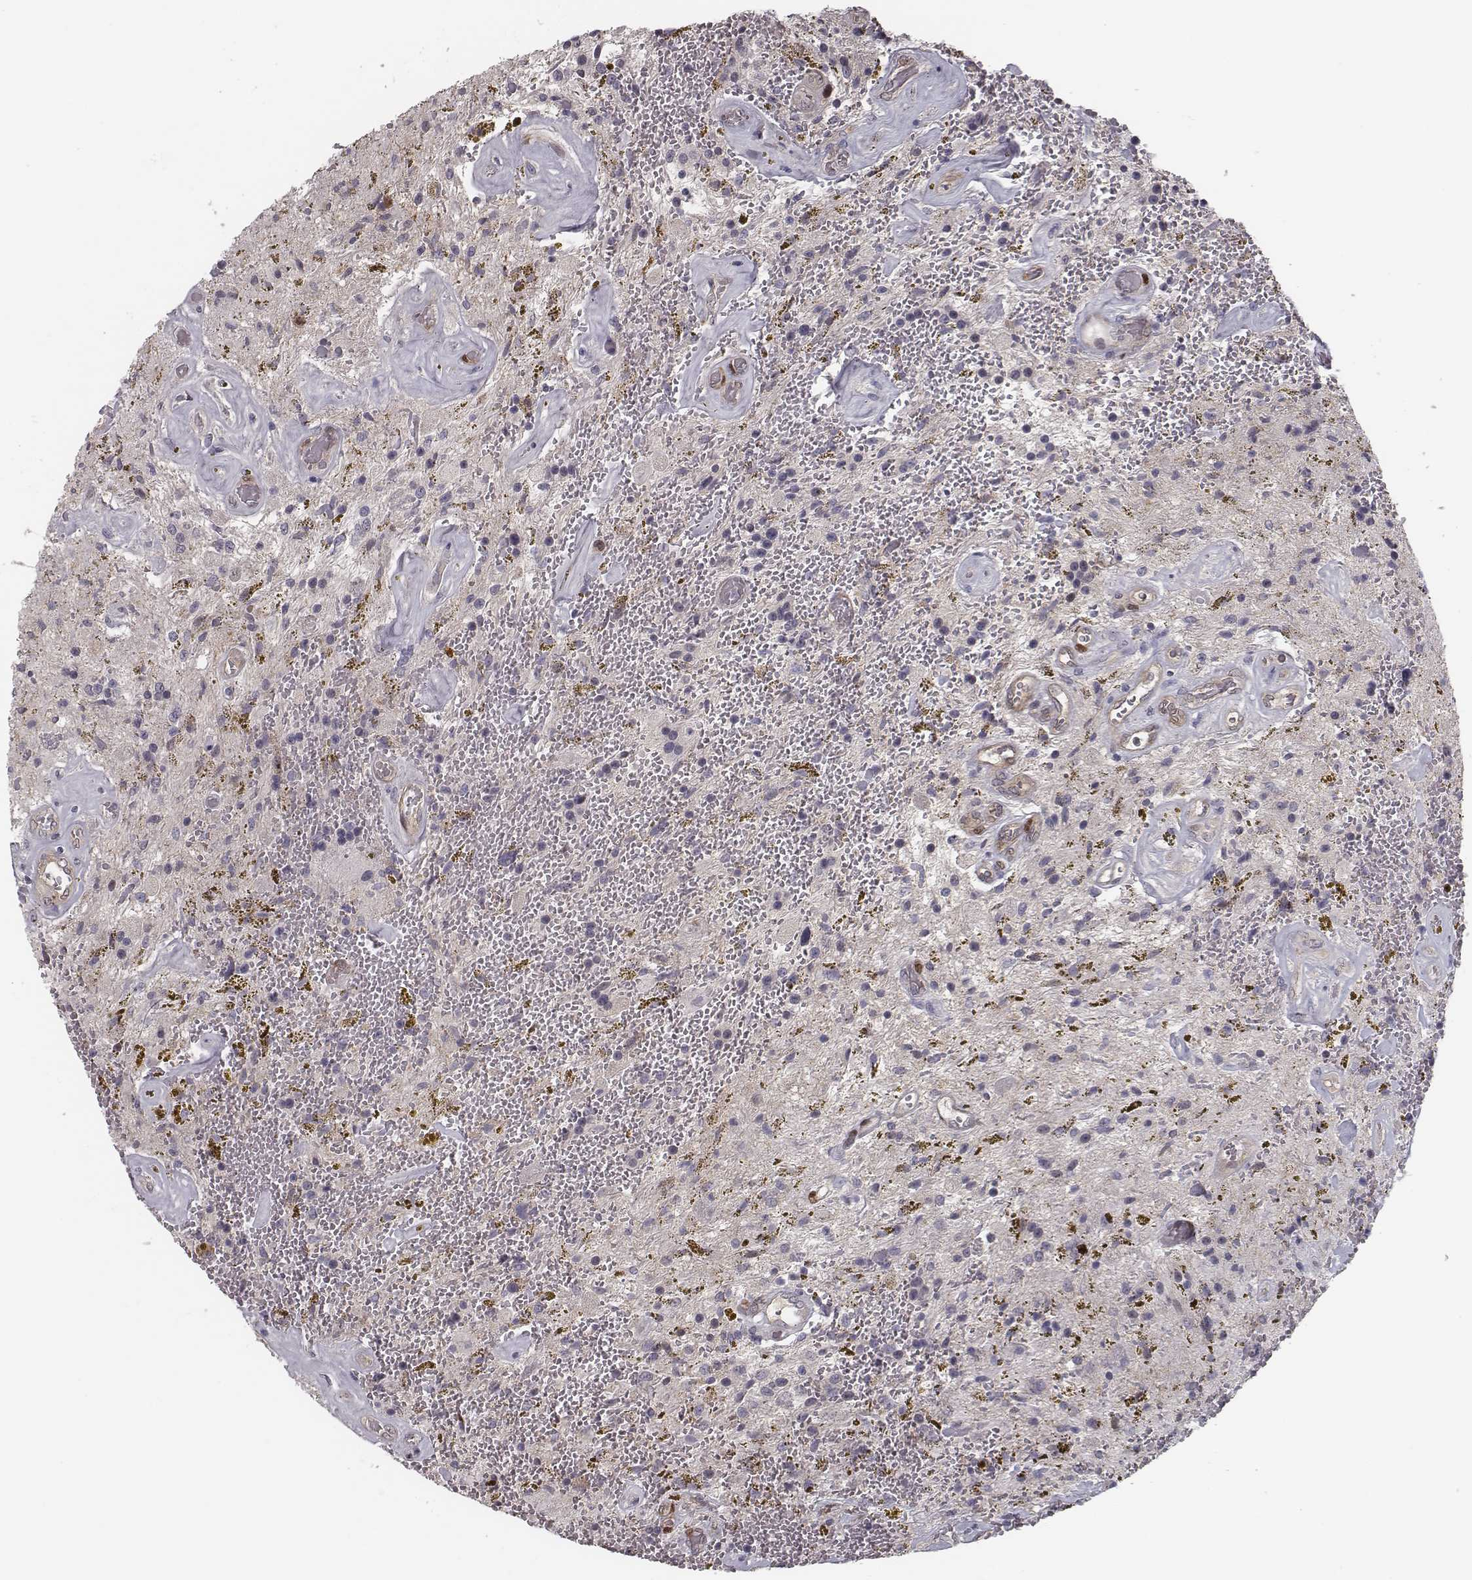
{"staining": {"intensity": "negative", "quantity": "none", "location": "none"}, "tissue": "glioma", "cell_type": "Tumor cells", "image_type": "cancer", "snomed": [{"axis": "morphology", "description": "Glioma, malignant, Low grade"}, {"axis": "topography", "description": "Cerebellum"}], "caption": "The photomicrograph demonstrates no significant expression in tumor cells of glioma. (DAB immunohistochemistry (IHC) with hematoxylin counter stain).", "gene": "ISYNA1", "patient": {"sex": "female", "age": 14}}